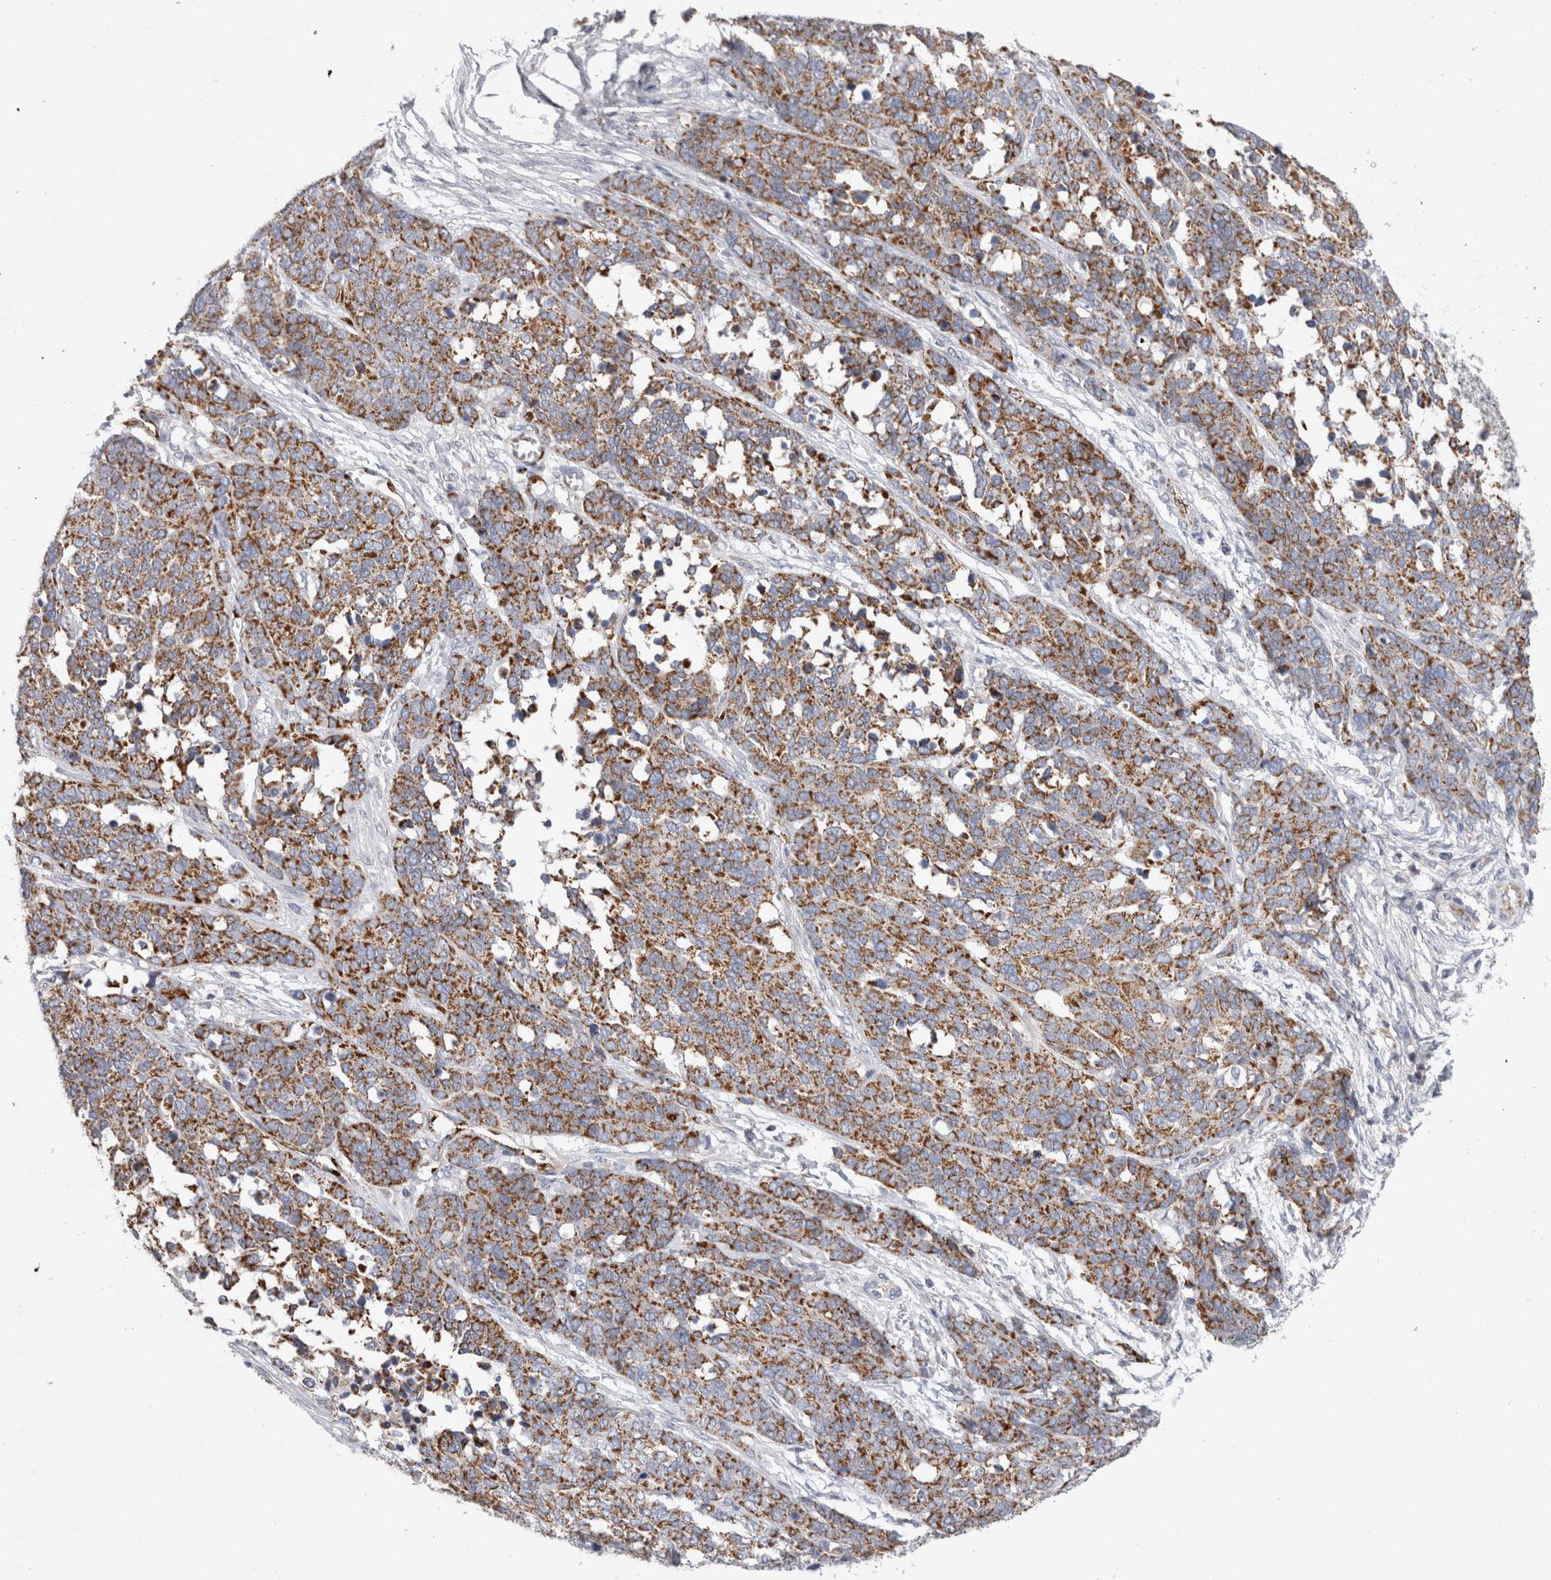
{"staining": {"intensity": "moderate", "quantity": ">75%", "location": "cytoplasmic/membranous"}, "tissue": "ovarian cancer", "cell_type": "Tumor cells", "image_type": "cancer", "snomed": [{"axis": "morphology", "description": "Cystadenocarcinoma, serous, NOS"}, {"axis": "topography", "description": "Ovary"}], "caption": "Protein analysis of ovarian cancer (serous cystadenocarcinoma) tissue shows moderate cytoplasmic/membranous expression in approximately >75% of tumor cells.", "gene": "IARS2", "patient": {"sex": "female", "age": 44}}